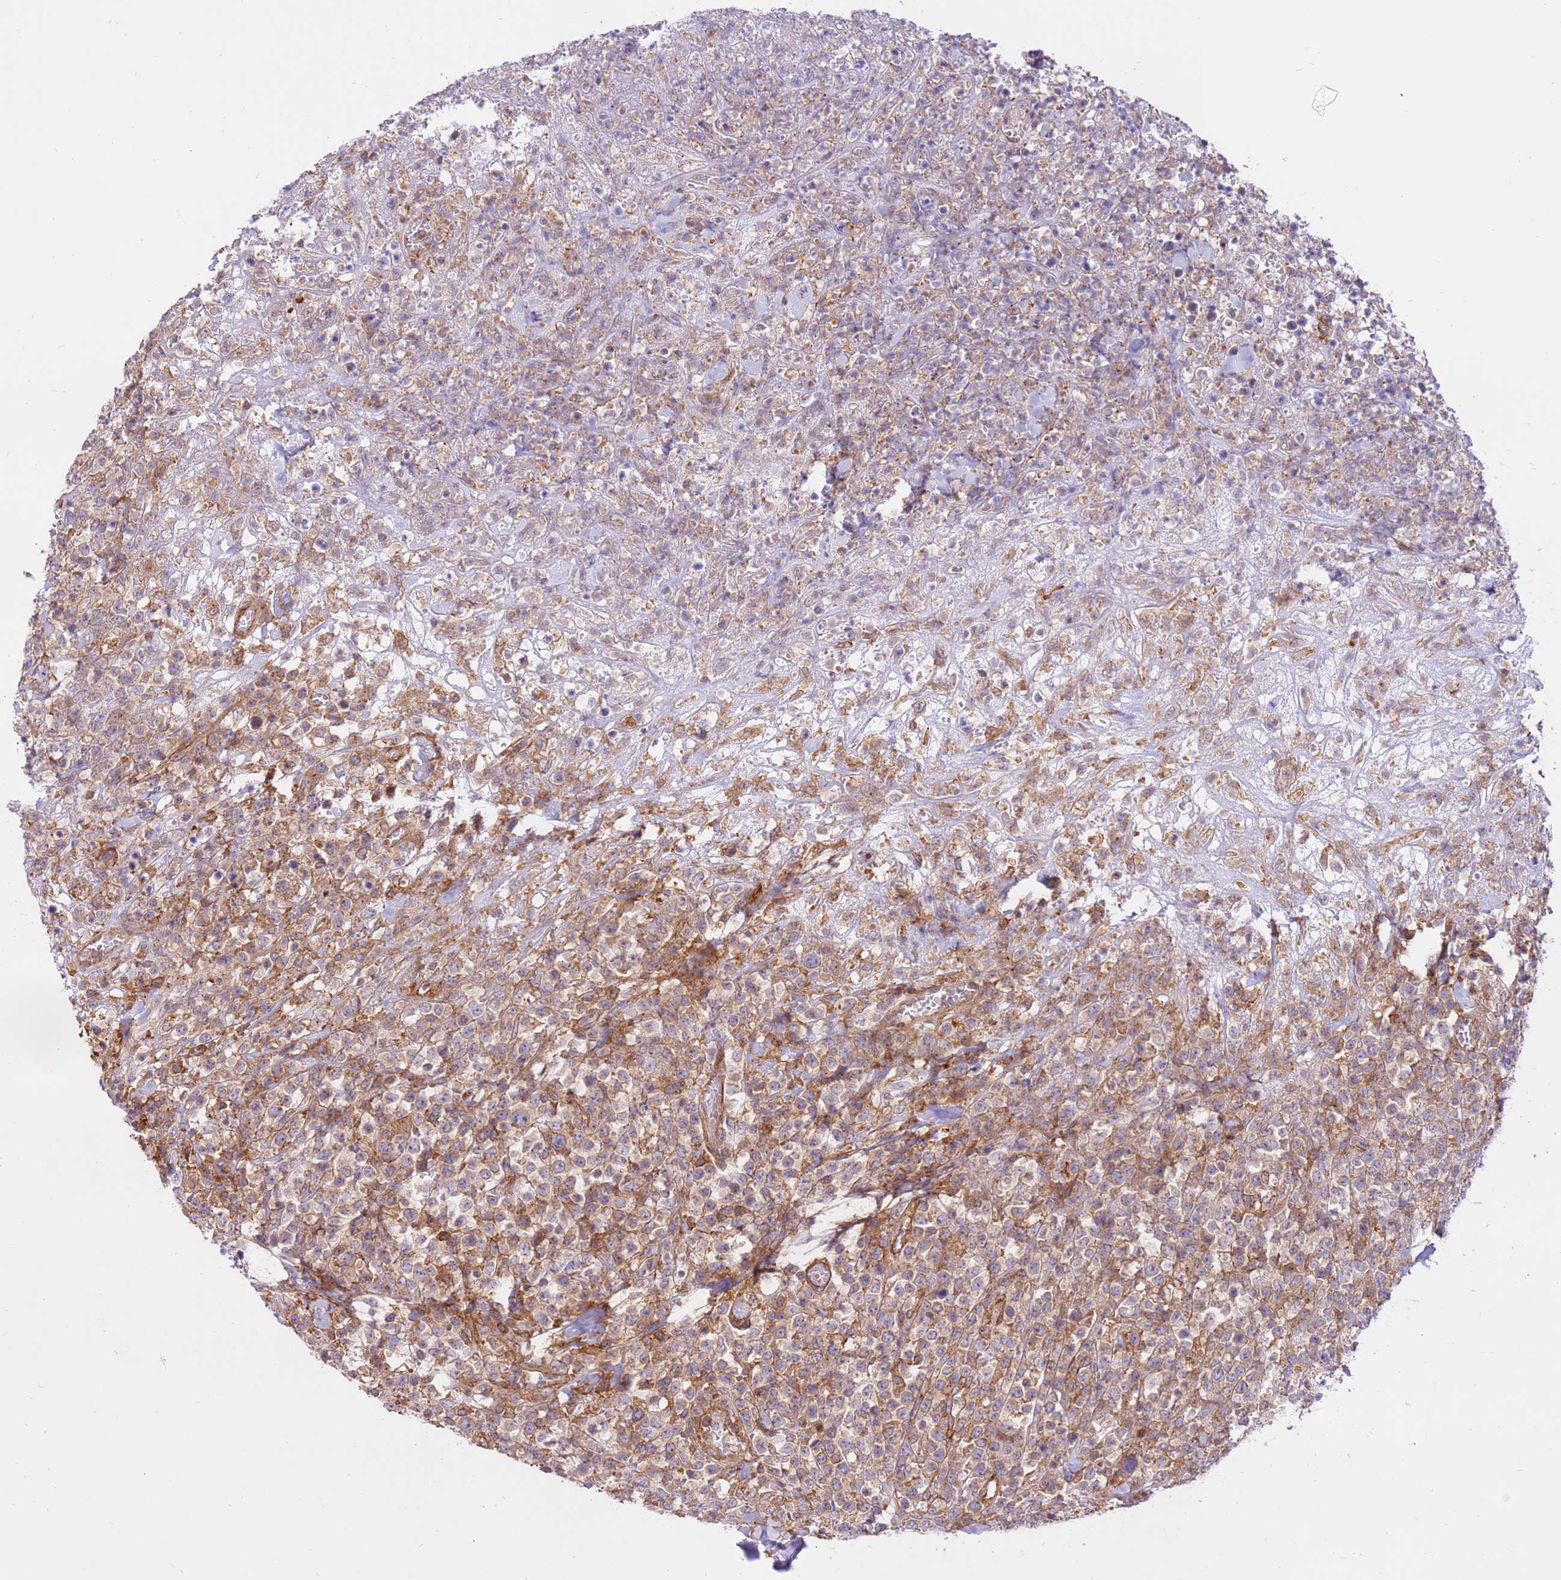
{"staining": {"intensity": "moderate", "quantity": ">75%", "location": "cytoplasmic/membranous"}, "tissue": "lymphoma", "cell_type": "Tumor cells", "image_type": "cancer", "snomed": [{"axis": "morphology", "description": "Malignant lymphoma, non-Hodgkin's type, High grade"}, {"axis": "topography", "description": "Colon"}], "caption": "This photomicrograph shows malignant lymphoma, non-Hodgkin's type (high-grade) stained with IHC to label a protein in brown. The cytoplasmic/membranous of tumor cells show moderate positivity for the protein. Nuclei are counter-stained blue.", "gene": "DDX19B", "patient": {"sex": "female", "age": 53}}